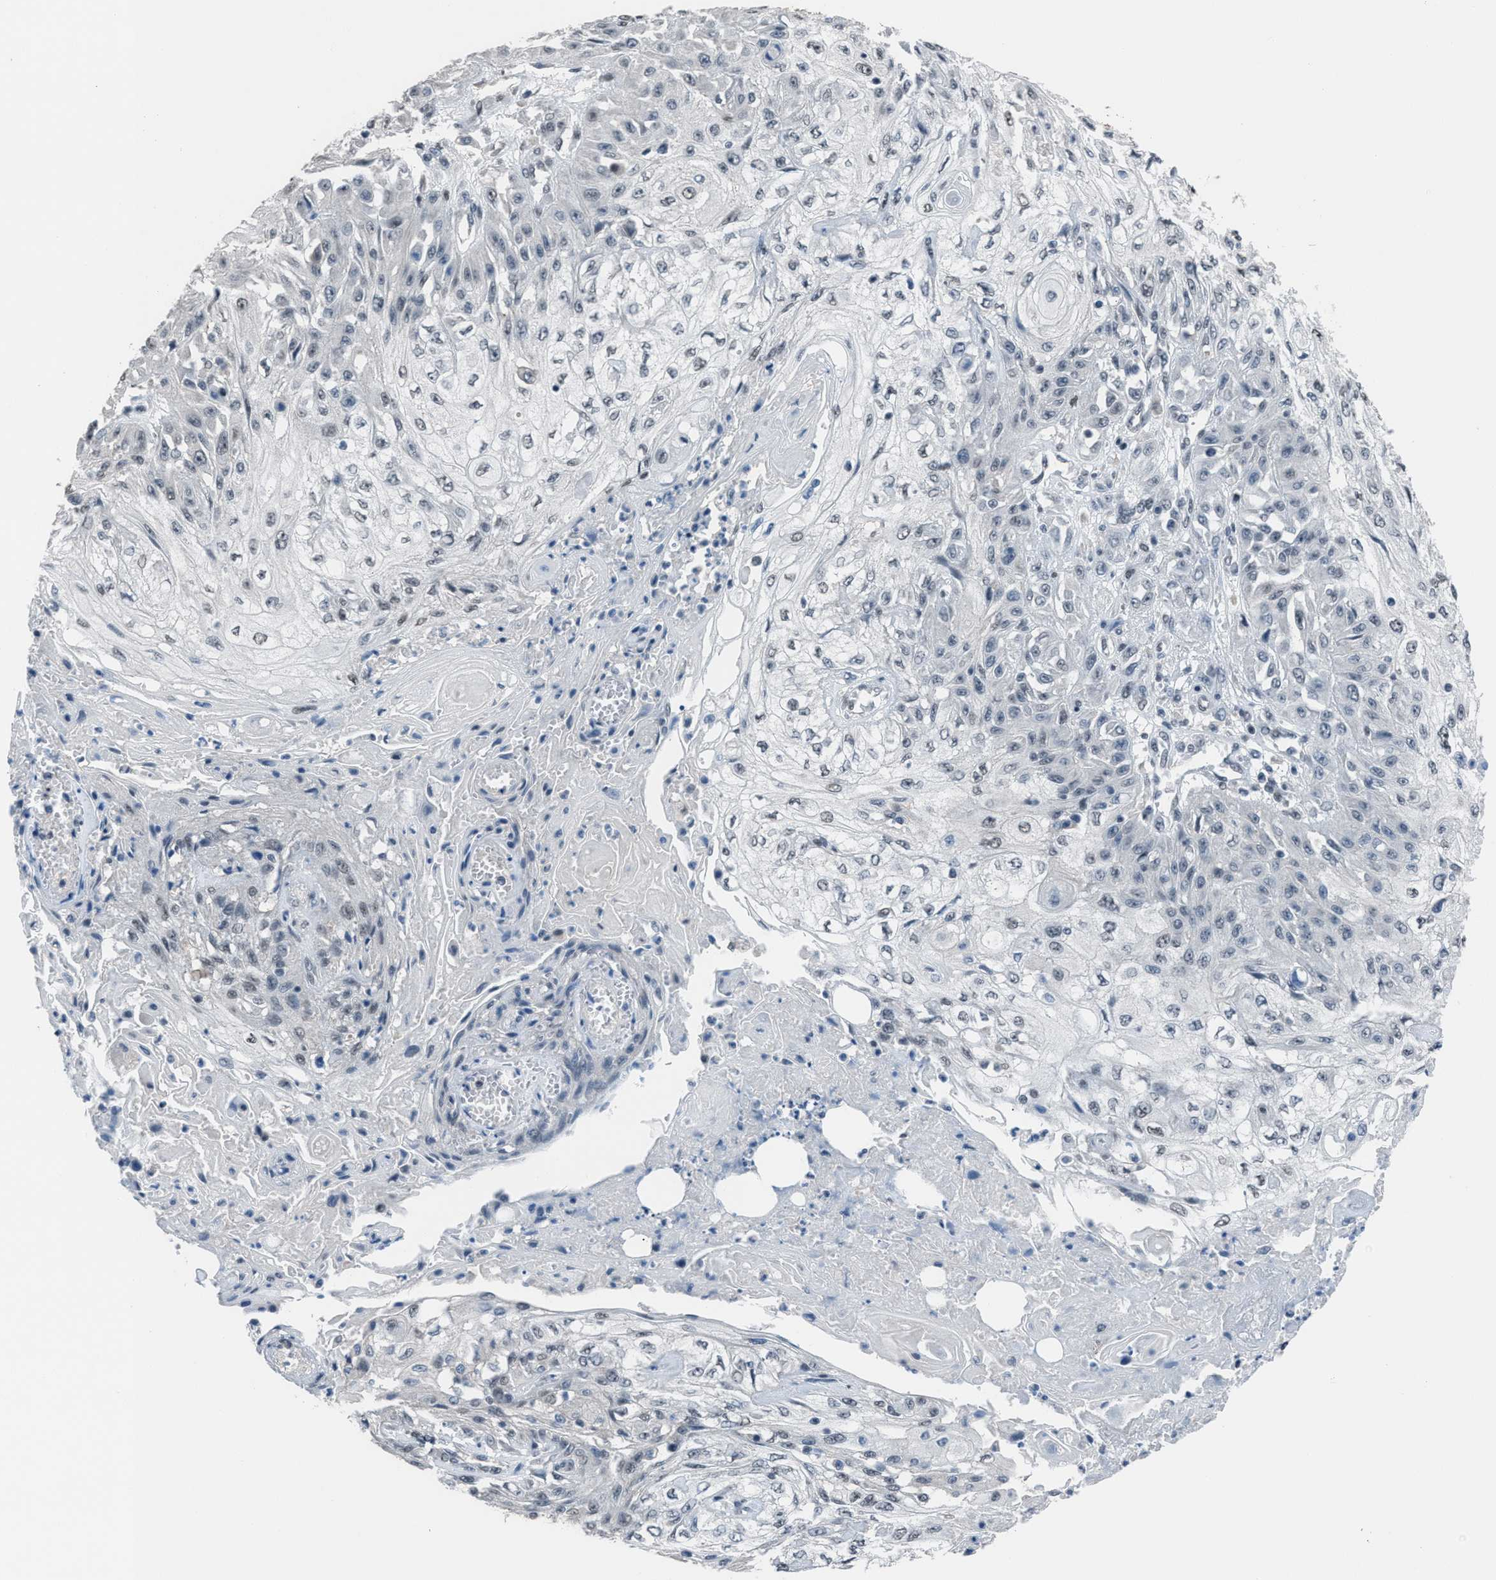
{"staining": {"intensity": "negative", "quantity": "none", "location": "none"}, "tissue": "skin cancer", "cell_type": "Tumor cells", "image_type": "cancer", "snomed": [{"axis": "morphology", "description": "Squamous cell carcinoma, NOS"}, {"axis": "morphology", "description": "Squamous cell carcinoma, metastatic, NOS"}, {"axis": "topography", "description": "Skin"}, {"axis": "topography", "description": "Lymph node"}], "caption": "The image exhibits no significant positivity in tumor cells of skin cancer.", "gene": "ZNF276", "patient": {"sex": "male", "age": 75}}